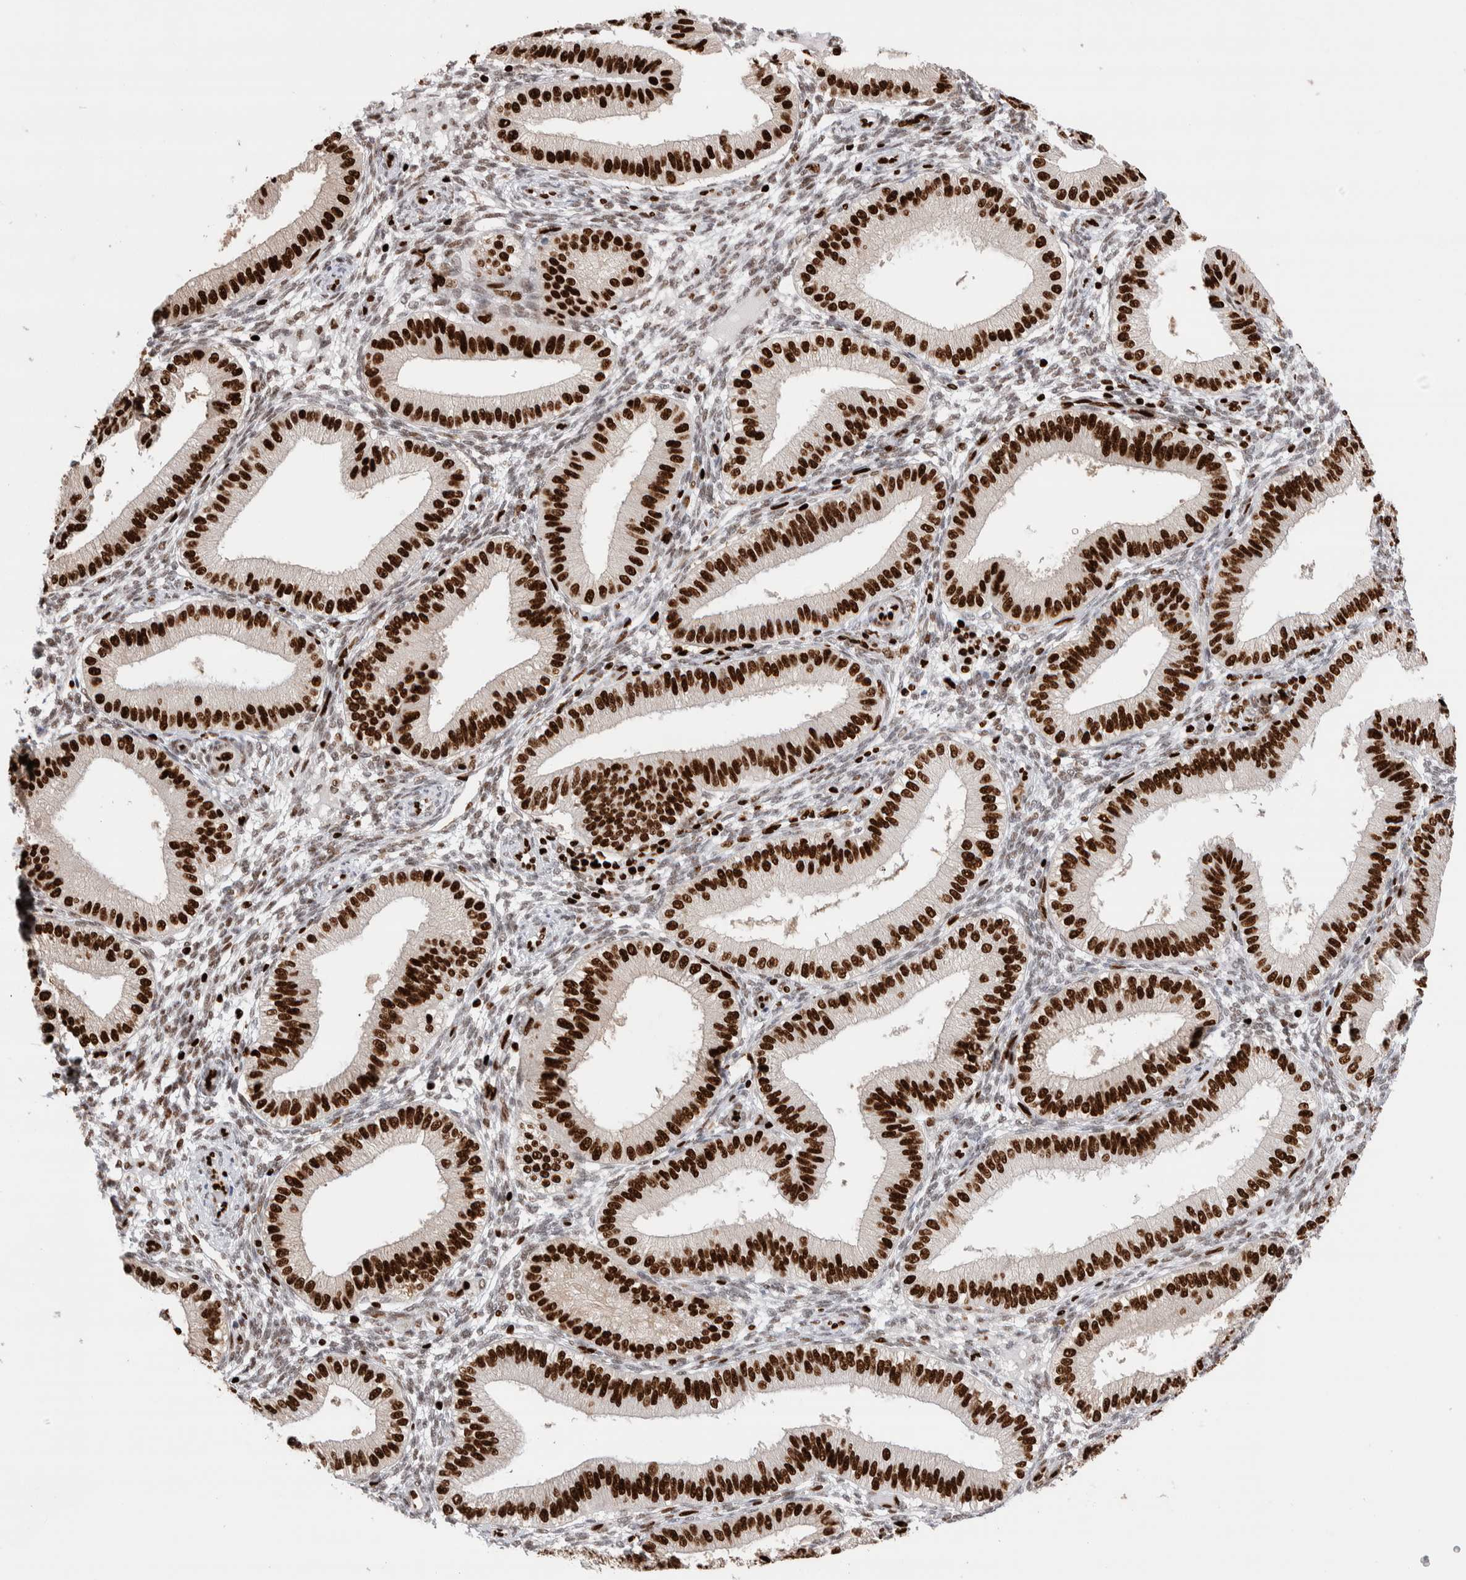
{"staining": {"intensity": "moderate", "quantity": "25%-75%", "location": "nuclear"}, "tissue": "endometrium", "cell_type": "Cells in endometrial stroma", "image_type": "normal", "snomed": [{"axis": "morphology", "description": "Normal tissue, NOS"}, {"axis": "topography", "description": "Endometrium"}], "caption": "Cells in endometrial stroma exhibit moderate nuclear expression in approximately 25%-75% of cells in normal endometrium. (Brightfield microscopy of DAB IHC at high magnification).", "gene": "C17orf49", "patient": {"sex": "female", "age": 39}}